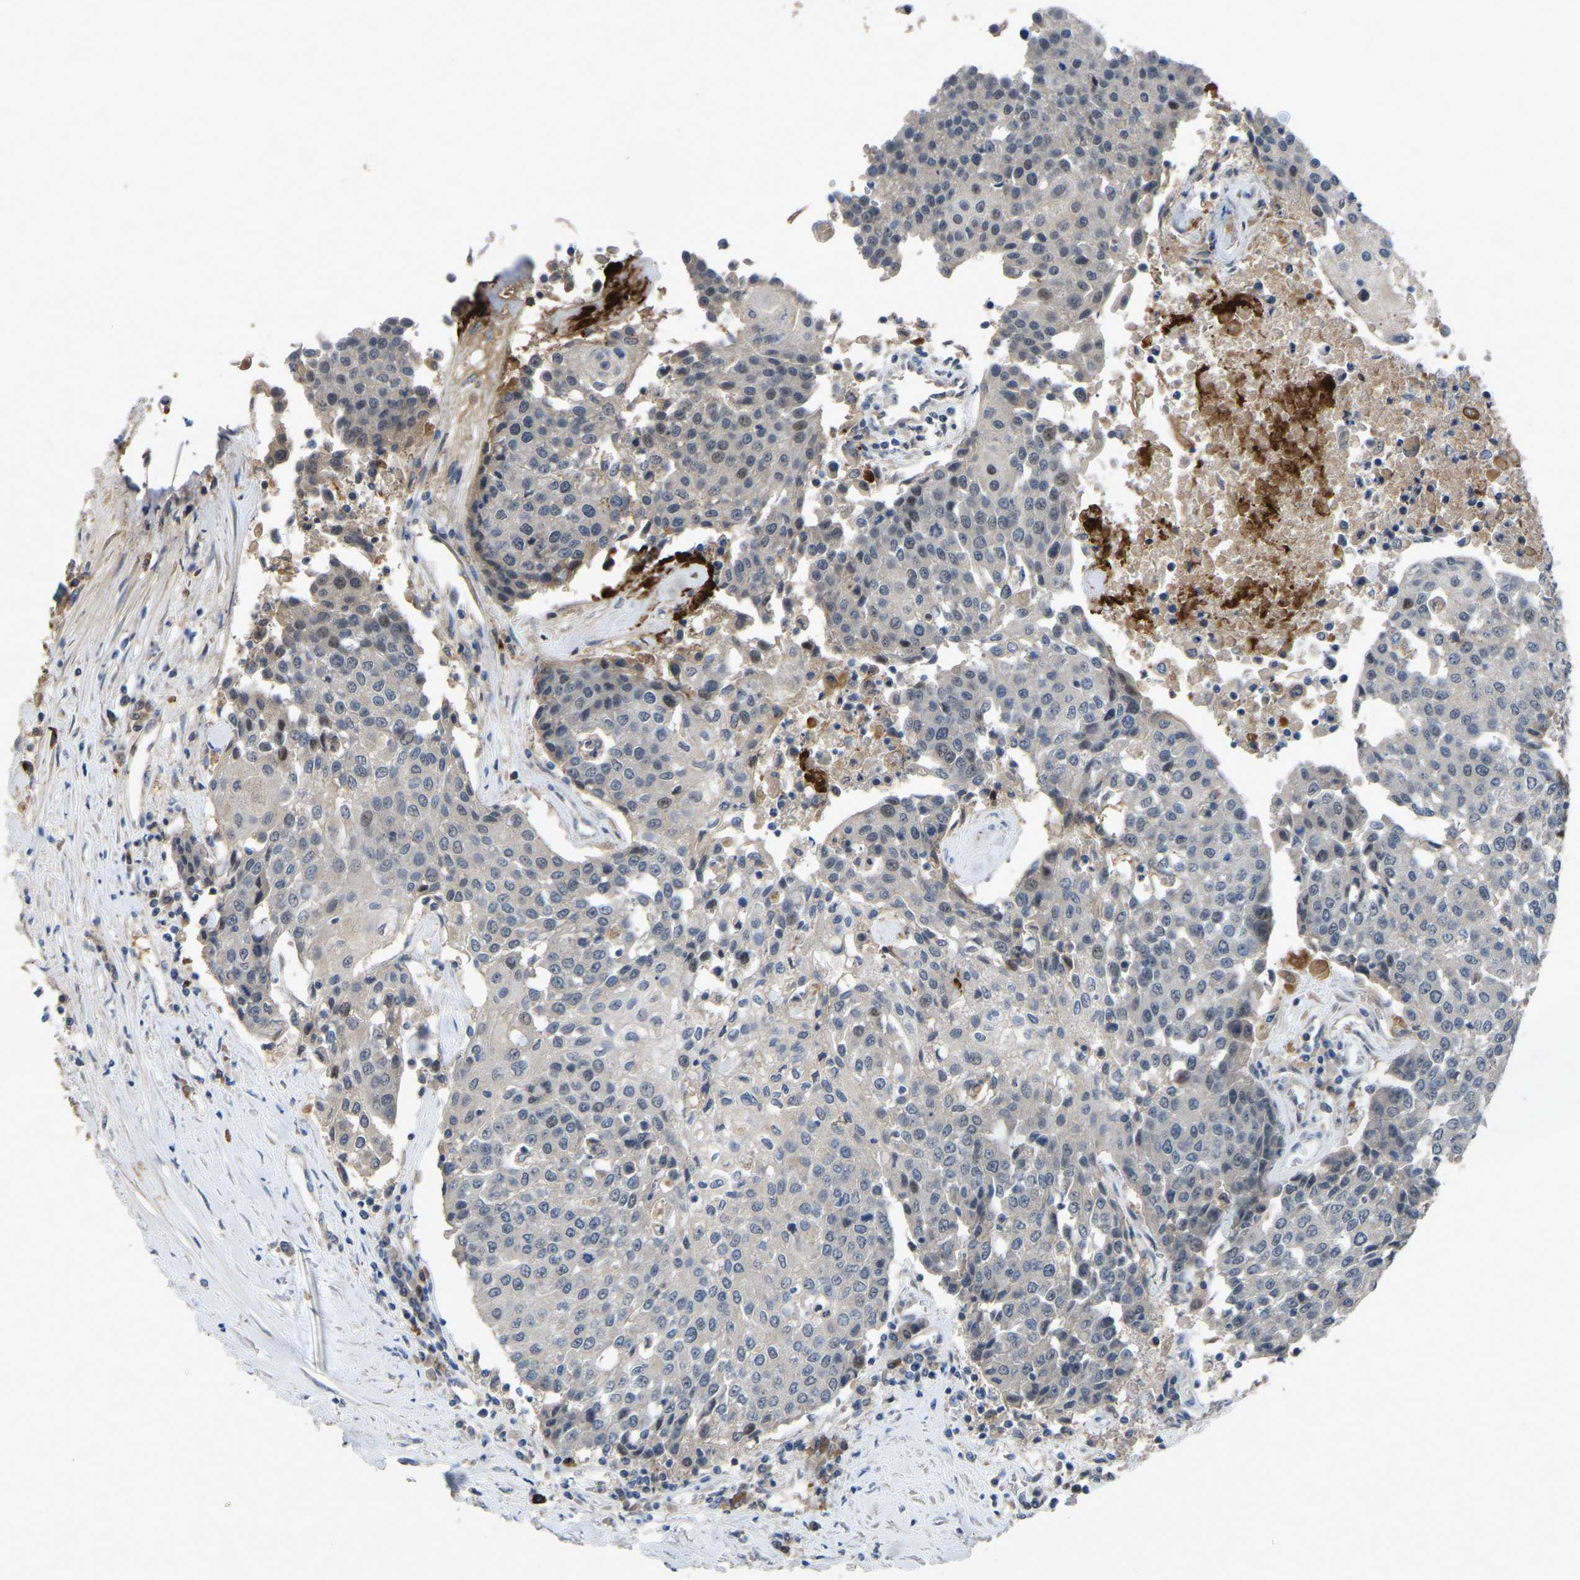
{"staining": {"intensity": "negative", "quantity": "none", "location": "none"}, "tissue": "urothelial cancer", "cell_type": "Tumor cells", "image_type": "cancer", "snomed": [{"axis": "morphology", "description": "Urothelial carcinoma, High grade"}, {"axis": "topography", "description": "Urinary bladder"}], "caption": "Immunohistochemistry histopathology image of human high-grade urothelial carcinoma stained for a protein (brown), which shows no expression in tumor cells.", "gene": "FHIT", "patient": {"sex": "female", "age": 85}}